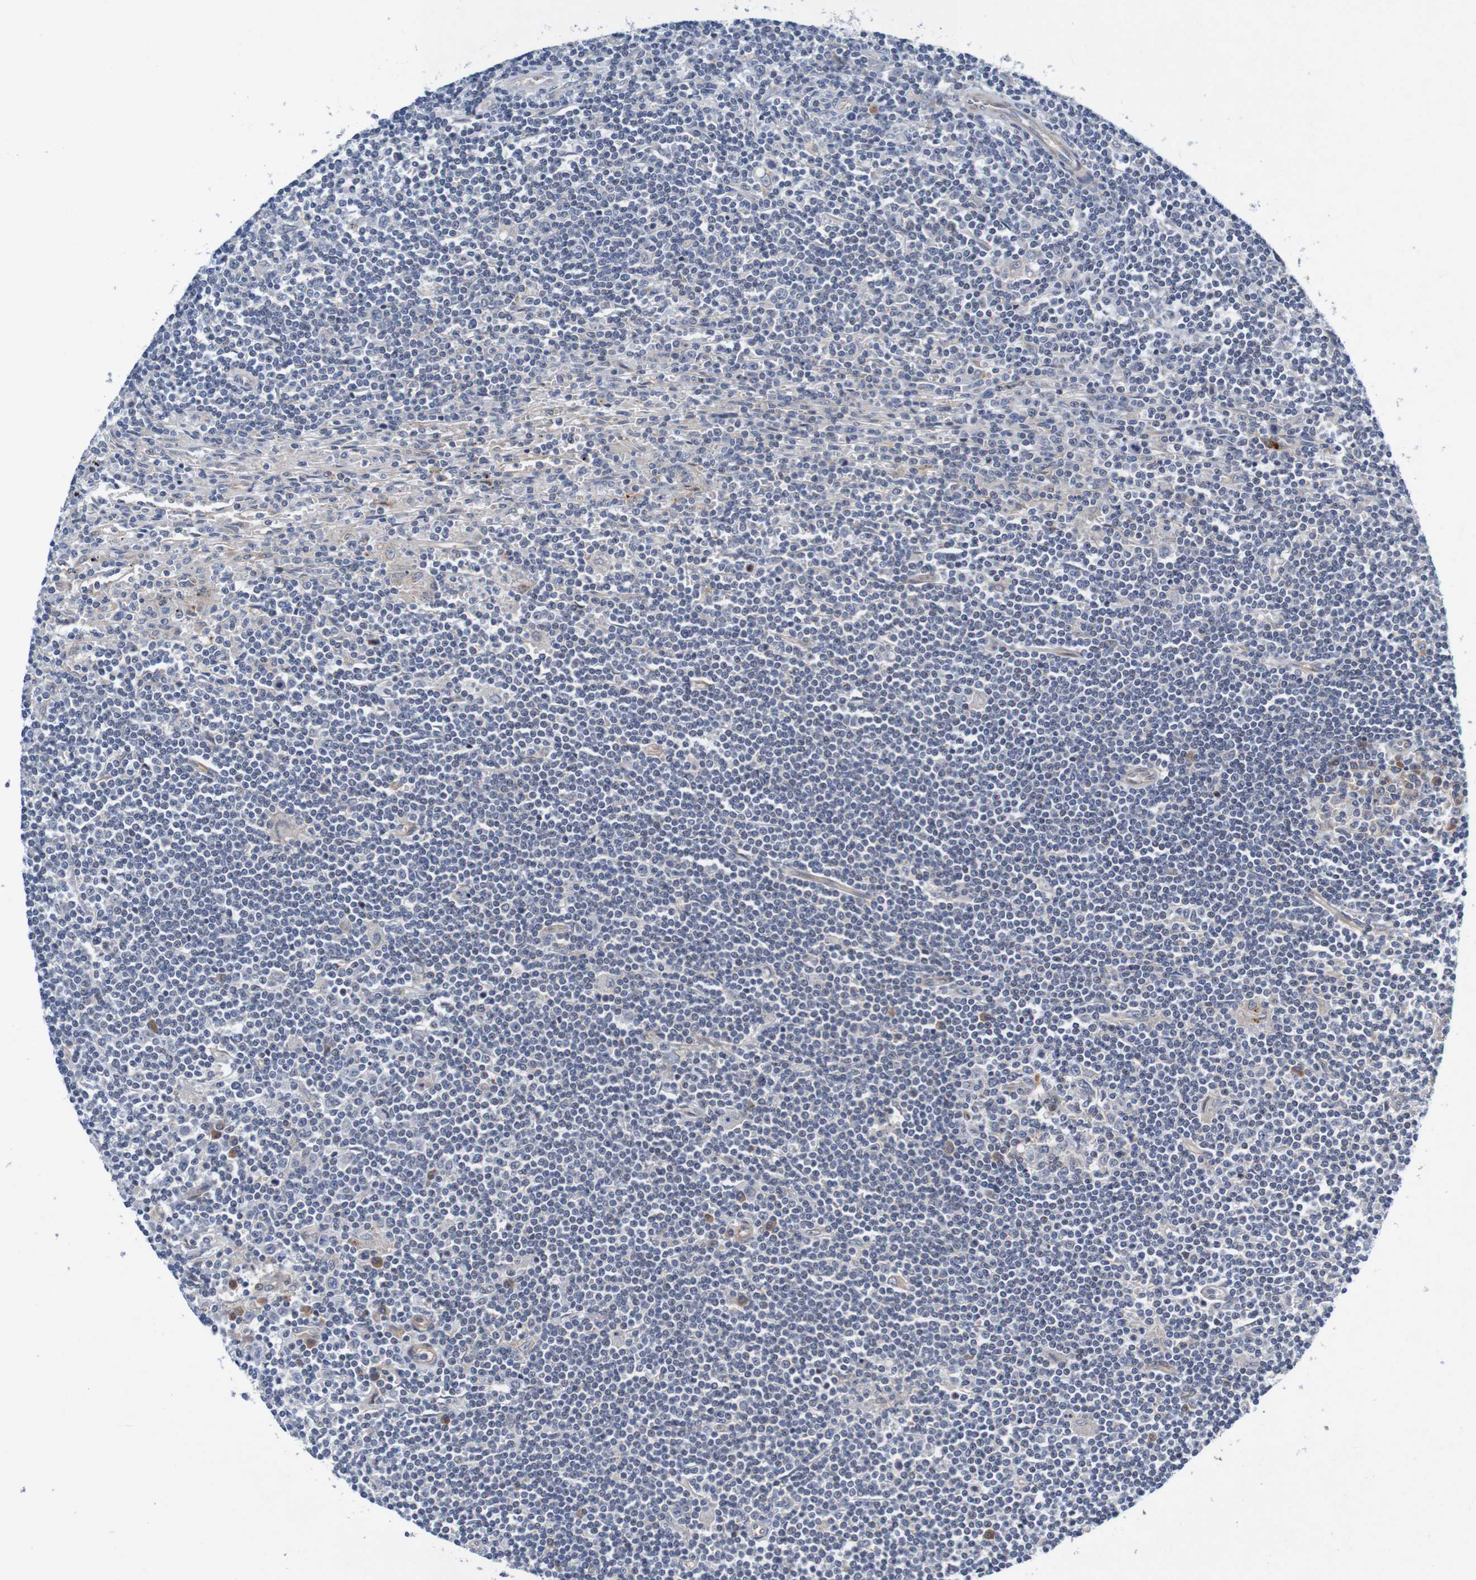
{"staining": {"intensity": "negative", "quantity": "none", "location": "none"}, "tissue": "lymphoma", "cell_type": "Tumor cells", "image_type": "cancer", "snomed": [{"axis": "morphology", "description": "Malignant lymphoma, non-Hodgkin's type, Low grade"}, {"axis": "topography", "description": "Spleen"}], "caption": "IHC of low-grade malignant lymphoma, non-Hodgkin's type shows no staining in tumor cells.", "gene": "CPED1", "patient": {"sex": "male", "age": 76}}